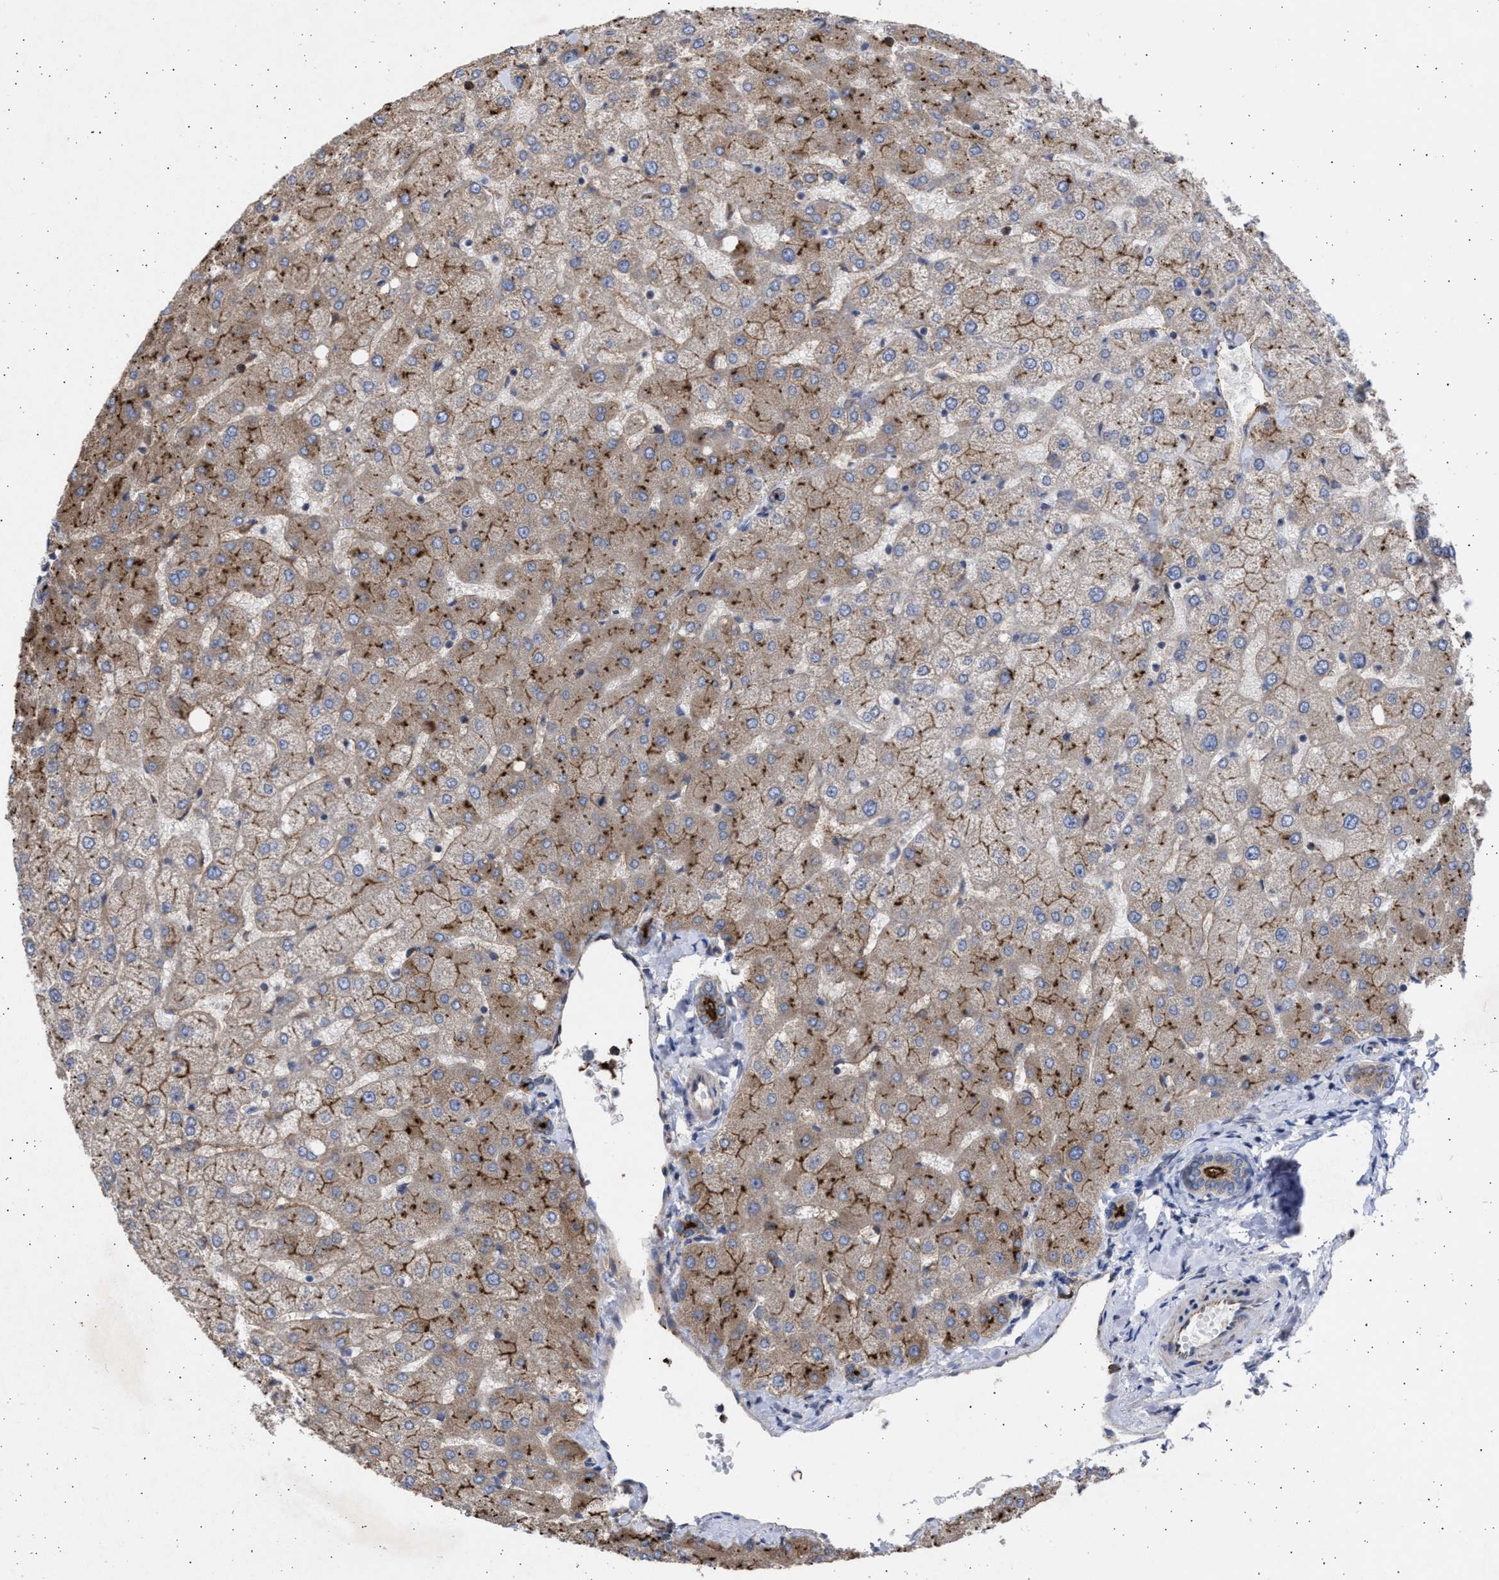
{"staining": {"intensity": "strong", "quantity": "25%-75%", "location": "cytoplasmic/membranous"}, "tissue": "liver", "cell_type": "Cholangiocytes", "image_type": "normal", "snomed": [{"axis": "morphology", "description": "Normal tissue, NOS"}, {"axis": "topography", "description": "Liver"}], "caption": "IHC image of benign liver stained for a protein (brown), which exhibits high levels of strong cytoplasmic/membranous staining in approximately 25%-75% of cholangiocytes.", "gene": "TTC19", "patient": {"sex": "female", "age": 54}}